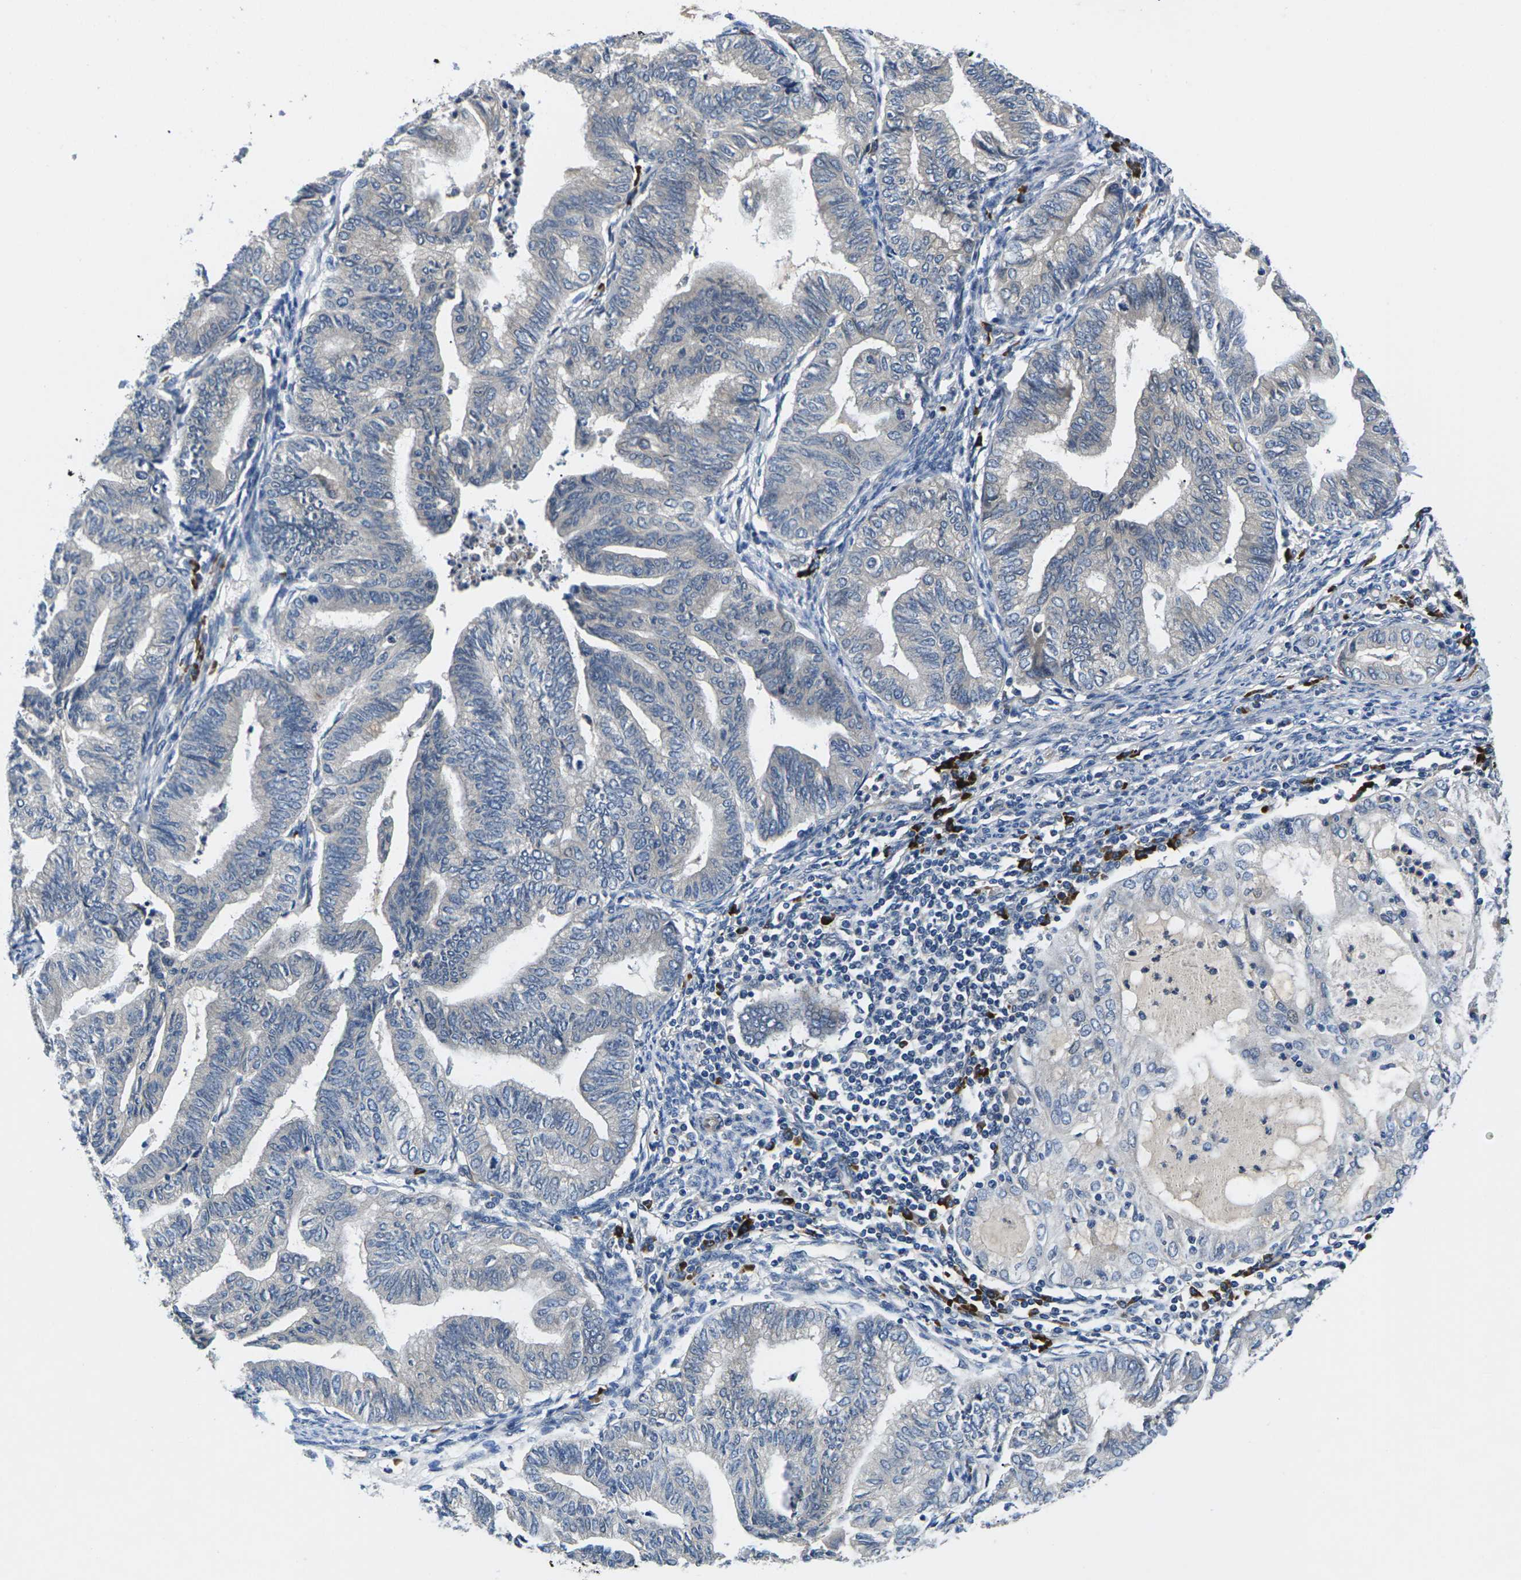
{"staining": {"intensity": "negative", "quantity": "none", "location": "none"}, "tissue": "endometrial cancer", "cell_type": "Tumor cells", "image_type": "cancer", "snomed": [{"axis": "morphology", "description": "Adenocarcinoma, NOS"}, {"axis": "topography", "description": "Endometrium"}], "caption": "Endometrial cancer was stained to show a protein in brown. There is no significant positivity in tumor cells. Nuclei are stained in blue.", "gene": "PLCE1", "patient": {"sex": "female", "age": 79}}